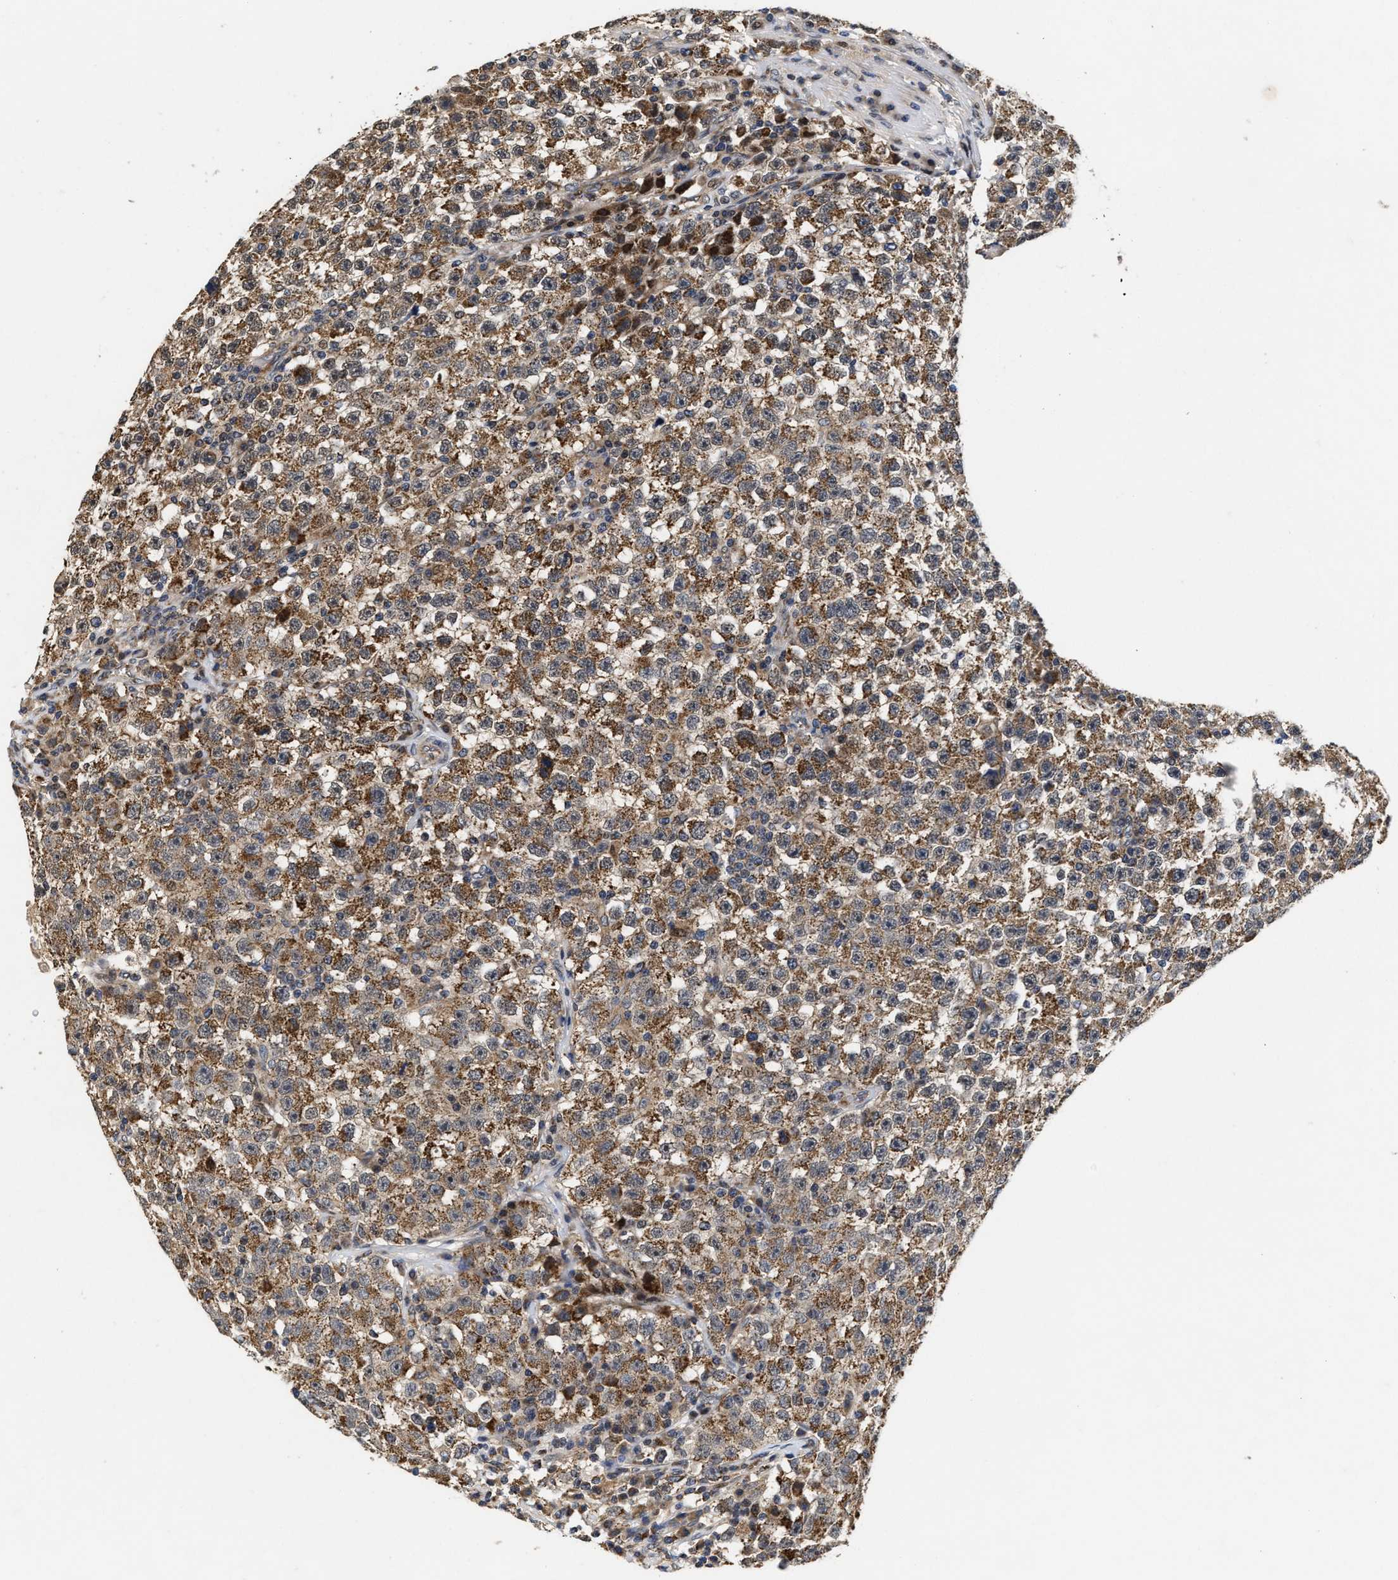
{"staining": {"intensity": "moderate", "quantity": ">75%", "location": "cytoplasmic/membranous"}, "tissue": "testis cancer", "cell_type": "Tumor cells", "image_type": "cancer", "snomed": [{"axis": "morphology", "description": "Seminoma, NOS"}, {"axis": "topography", "description": "Testis"}], "caption": "Protein staining displays moderate cytoplasmic/membranous positivity in about >75% of tumor cells in testis seminoma. (DAB (3,3'-diaminobenzidine) IHC with brightfield microscopy, high magnification).", "gene": "SCYL2", "patient": {"sex": "male", "age": 22}}